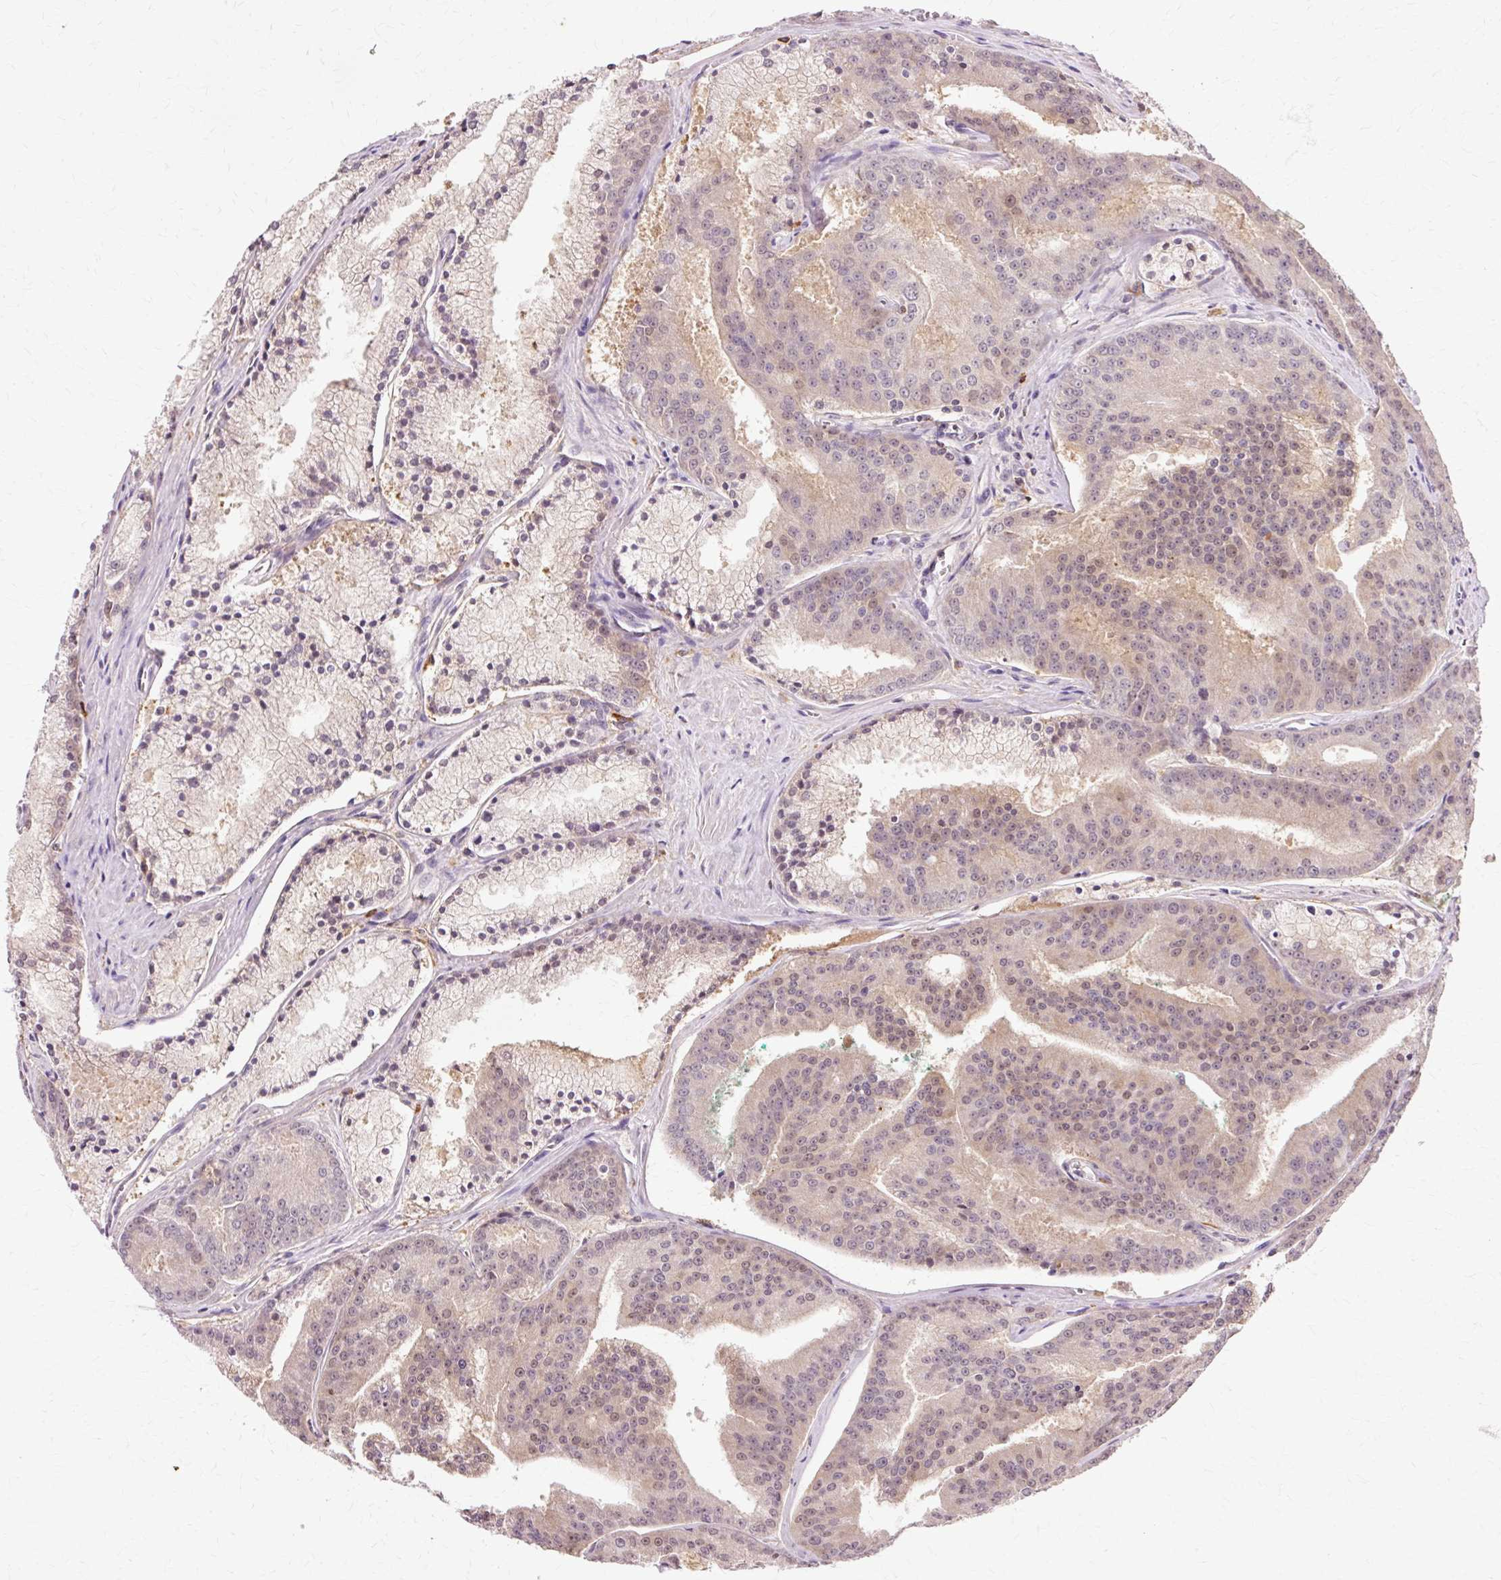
{"staining": {"intensity": "weak", "quantity": ">75%", "location": "cytoplasmic/membranous,nuclear"}, "tissue": "prostate cancer", "cell_type": "Tumor cells", "image_type": "cancer", "snomed": [{"axis": "morphology", "description": "Adenocarcinoma, High grade"}, {"axis": "topography", "description": "Prostate"}], "caption": "Approximately >75% of tumor cells in prostate cancer show weak cytoplasmic/membranous and nuclear protein staining as visualized by brown immunohistochemical staining.", "gene": "VN1R2", "patient": {"sex": "male", "age": 61}}